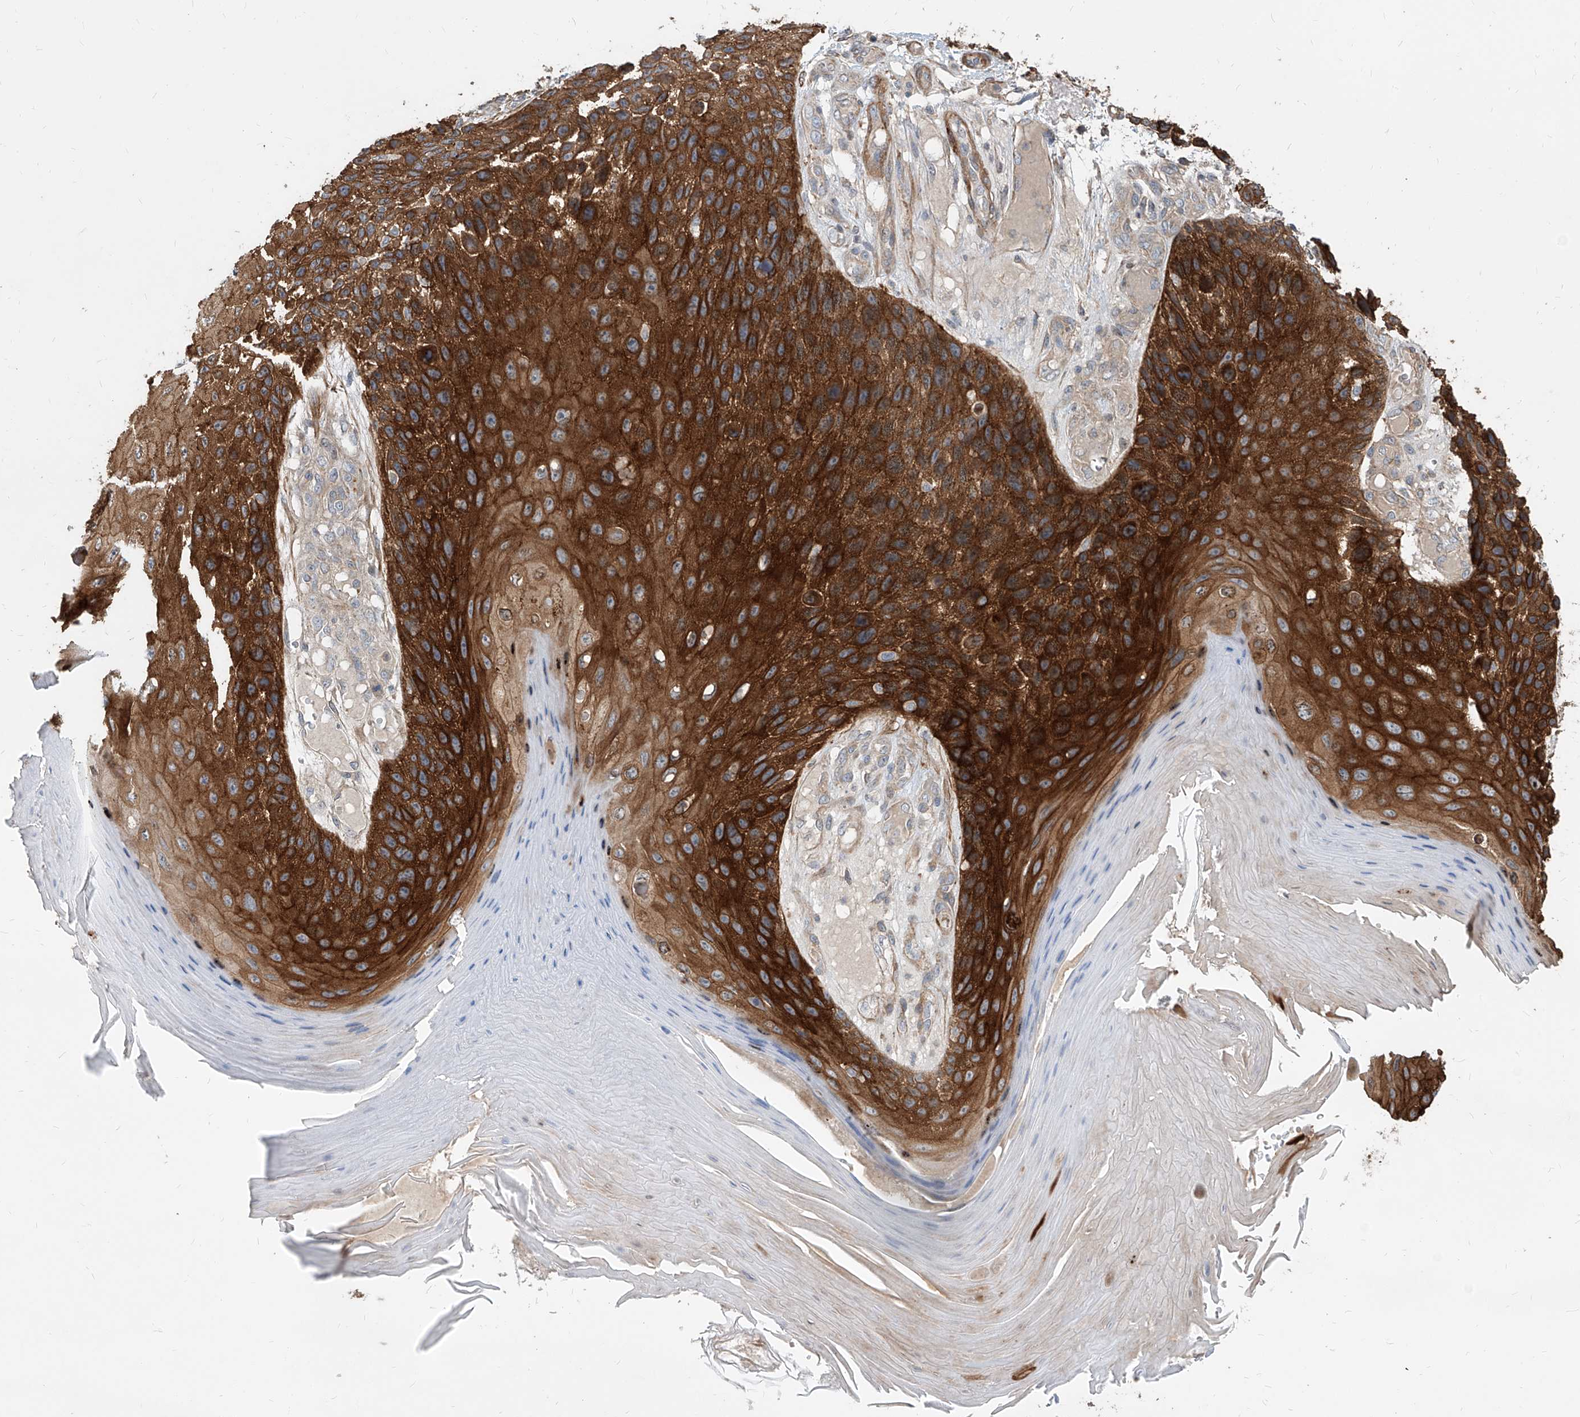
{"staining": {"intensity": "strong", "quantity": ">75%", "location": "cytoplasmic/membranous"}, "tissue": "skin cancer", "cell_type": "Tumor cells", "image_type": "cancer", "snomed": [{"axis": "morphology", "description": "Squamous cell carcinoma, NOS"}, {"axis": "topography", "description": "Skin"}], "caption": "This is a micrograph of IHC staining of skin cancer, which shows strong staining in the cytoplasmic/membranous of tumor cells.", "gene": "FAM83B", "patient": {"sex": "female", "age": 88}}